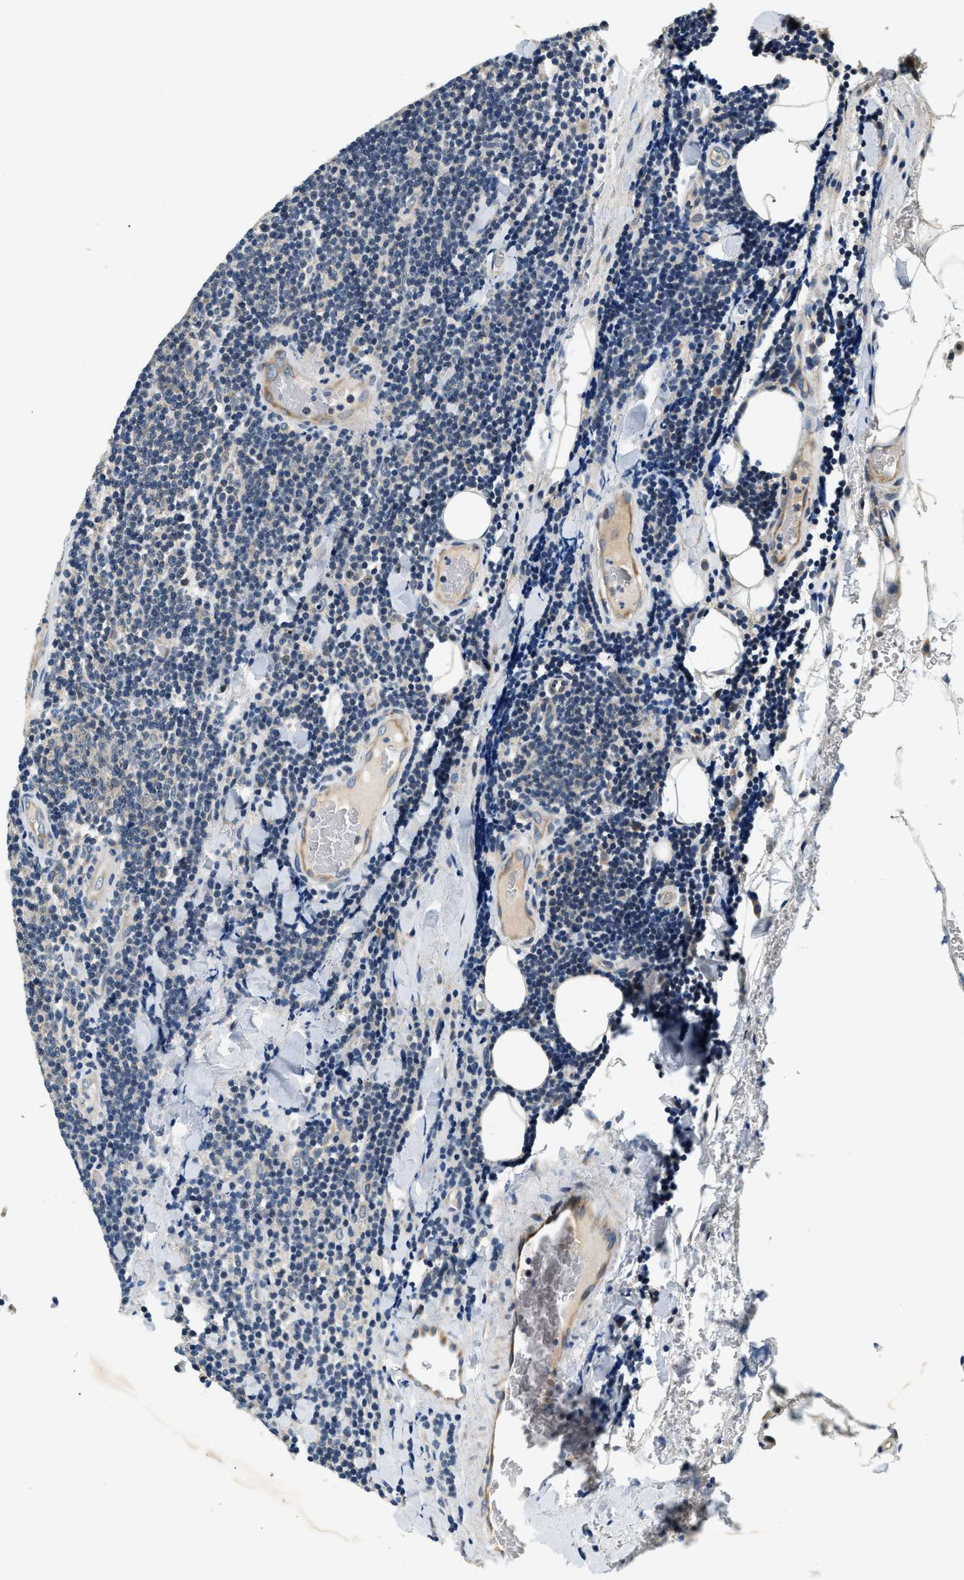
{"staining": {"intensity": "negative", "quantity": "none", "location": "none"}, "tissue": "lymphoma", "cell_type": "Tumor cells", "image_type": "cancer", "snomed": [{"axis": "morphology", "description": "Malignant lymphoma, non-Hodgkin's type, Low grade"}, {"axis": "topography", "description": "Lymph node"}], "caption": "This is an immunohistochemistry (IHC) photomicrograph of low-grade malignant lymphoma, non-Hodgkin's type. There is no expression in tumor cells.", "gene": "YAE1", "patient": {"sex": "male", "age": 66}}